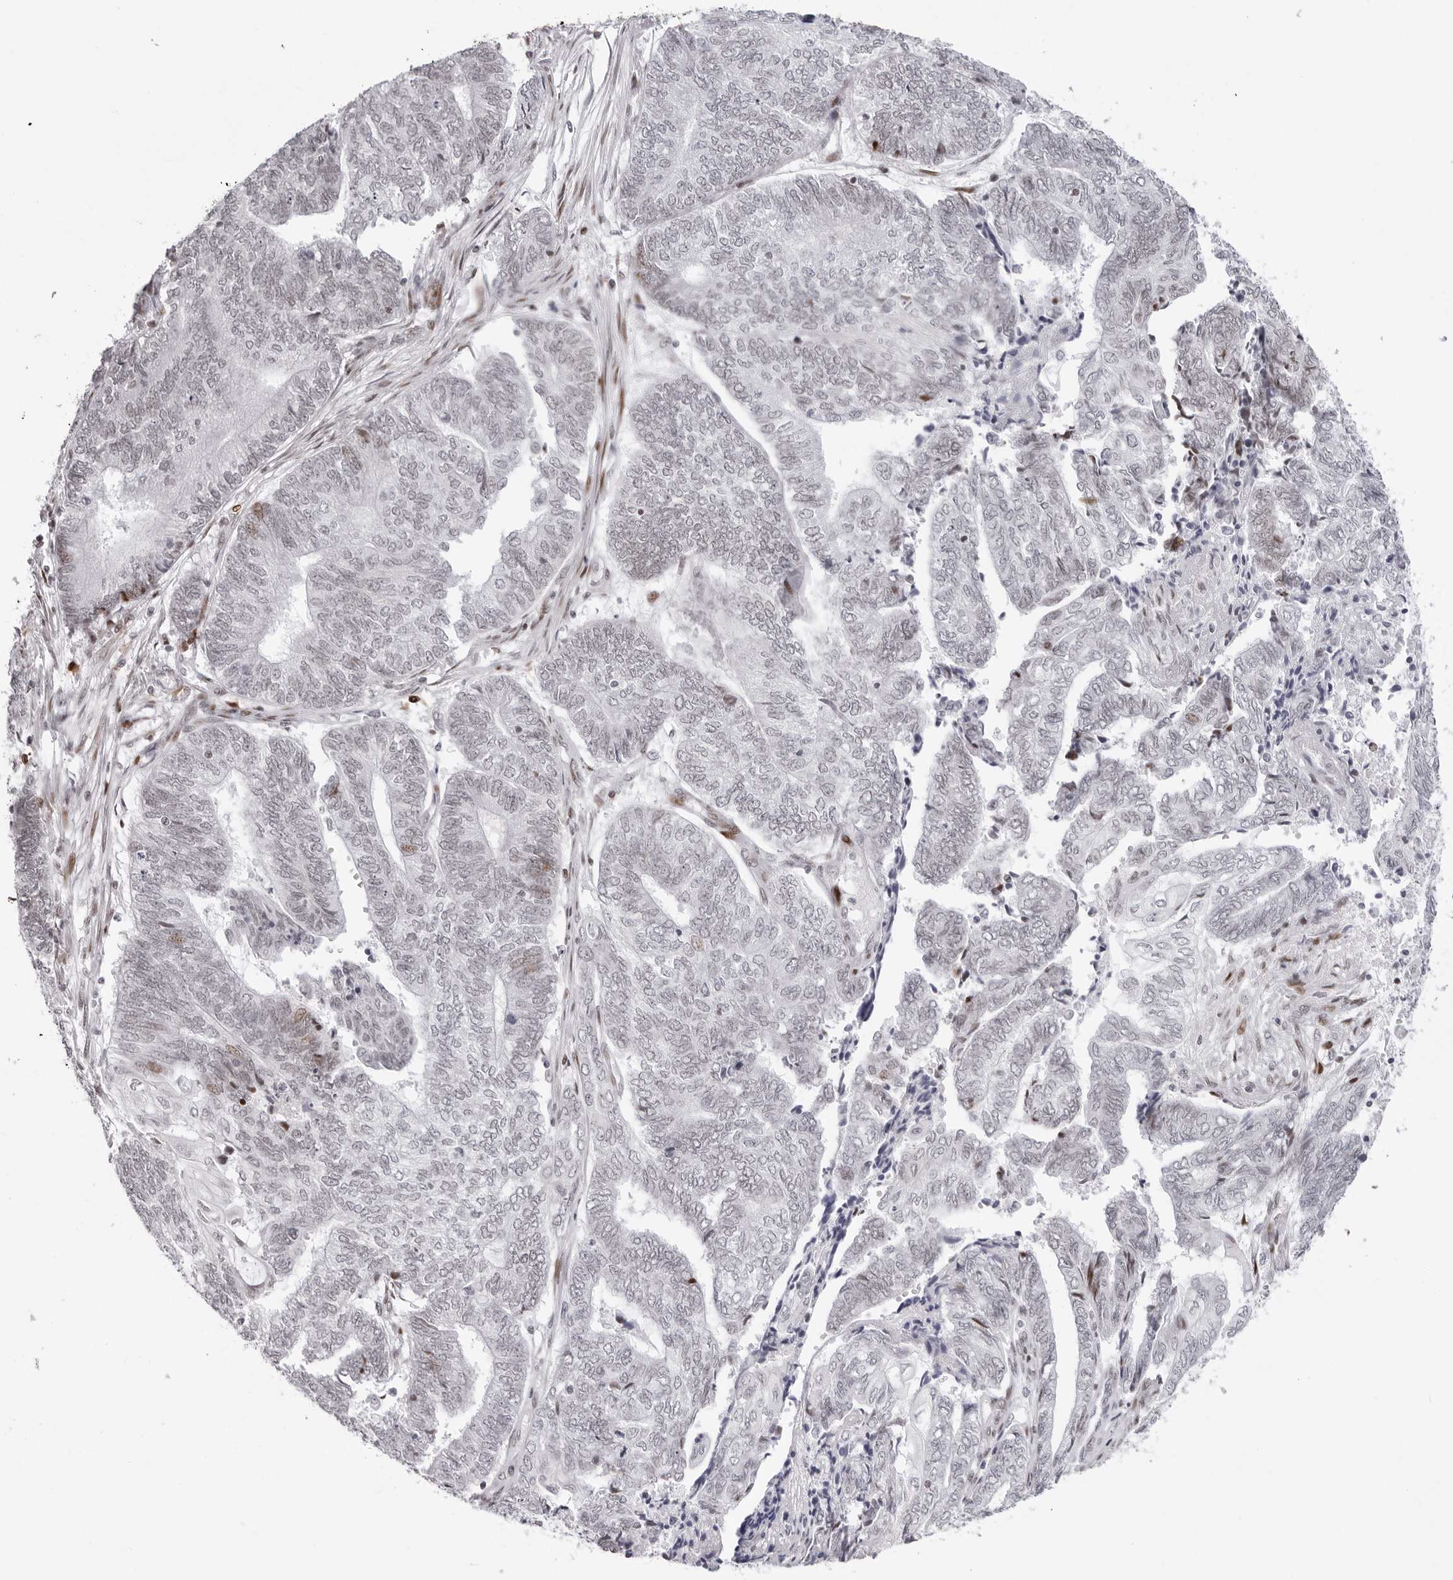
{"staining": {"intensity": "negative", "quantity": "none", "location": "none"}, "tissue": "endometrial cancer", "cell_type": "Tumor cells", "image_type": "cancer", "snomed": [{"axis": "morphology", "description": "Adenocarcinoma, NOS"}, {"axis": "topography", "description": "Uterus"}, {"axis": "topography", "description": "Endometrium"}], "caption": "Image shows no protein positivity in tumor cells of endometrial cancer tissue. Nuclei are stained in blue.", "gene": "NTPCR", "patient": {"sex": "female", "age": 70}}